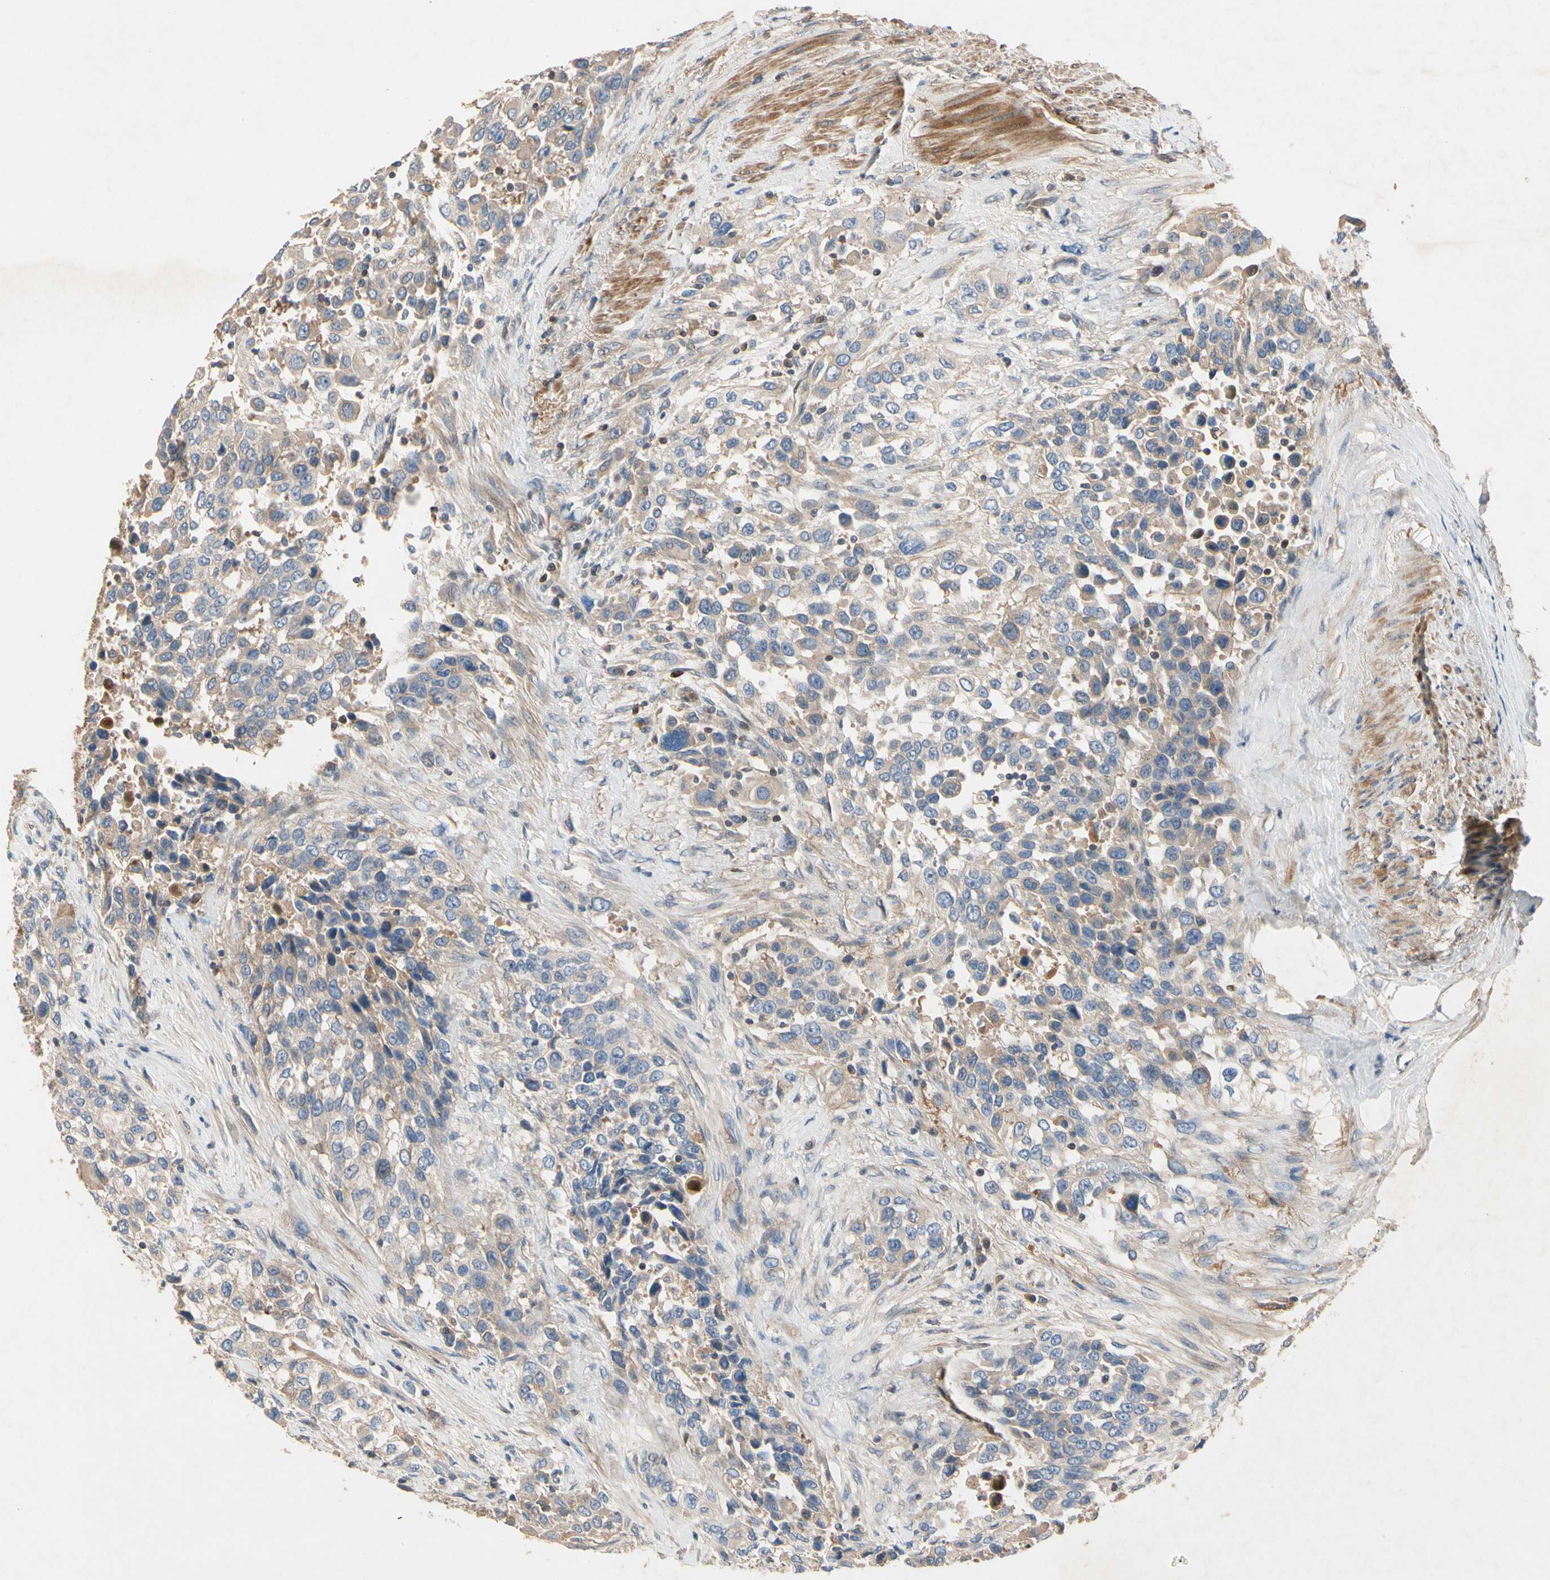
{"staining": {"intensity": "negative", "quantity": "none", "location": "none"}, "tissue": "urothelial cancer", "cell_type": "Tumor cells", "image_type": "cancer", "snomed": [{"axis": "morphology", "description": "Urothelial carcinoma, High grade"}, {"axis": "topography", "description": "Urinary bladder"}], "caption": "This is an immunohistochemistry image of human urothelial carcinoma (high-grade). There is no staining in tumor cells.", "gene": "CRTAC1", "patient": {"sex": "female", "age": 80}}